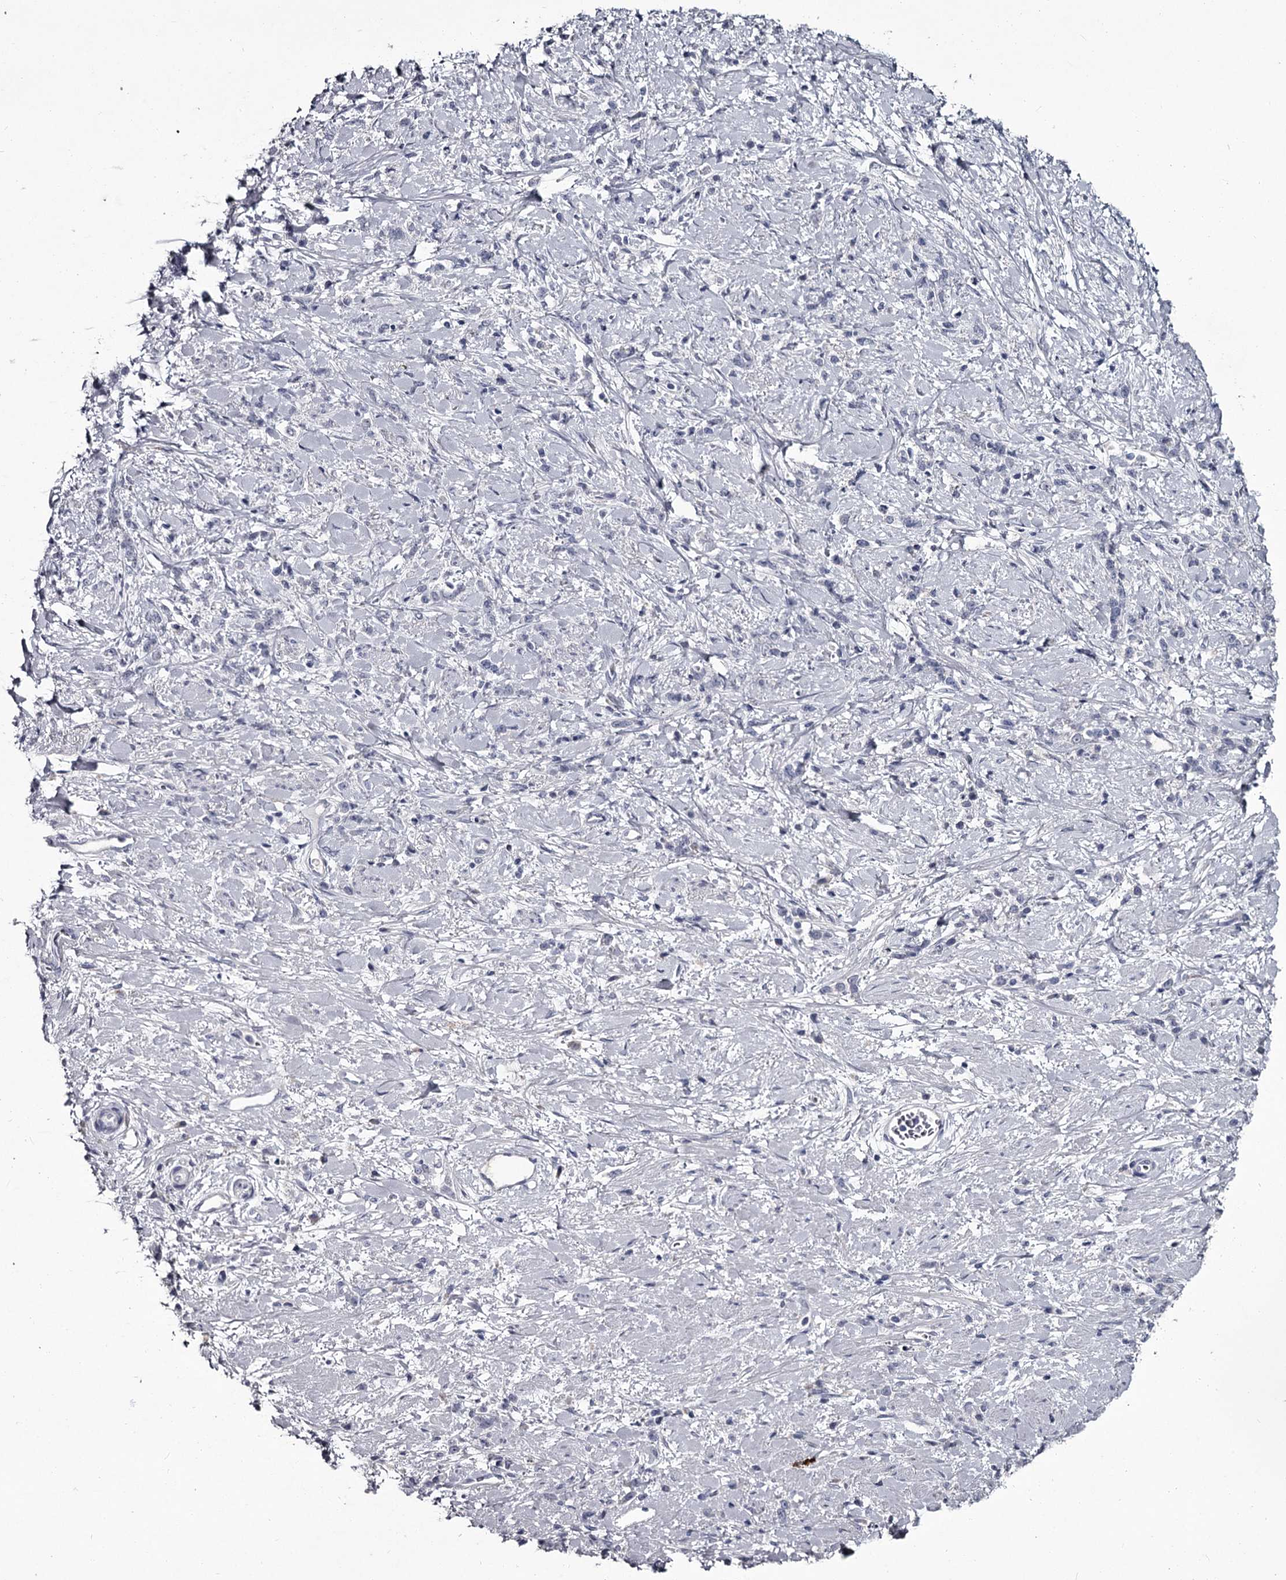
{"staining": {"intensity": "negative", "quantity": "none", "location": "none"}, "tissue": "stomach cancer", "cell_type": "Tumor cells", "image_type": "cancer", "snomed": [{"axis": "morphology", "description": "Adenocarcinoma, NOS"}, {"axis": "topography", "description": "Stomach"}], "caption": "Protein analysis of adenocarcinoma (stomach) displays no significant staining in tumor cells.", "gene": "DAO", "patient": {"sex": "female", "age": 60}}